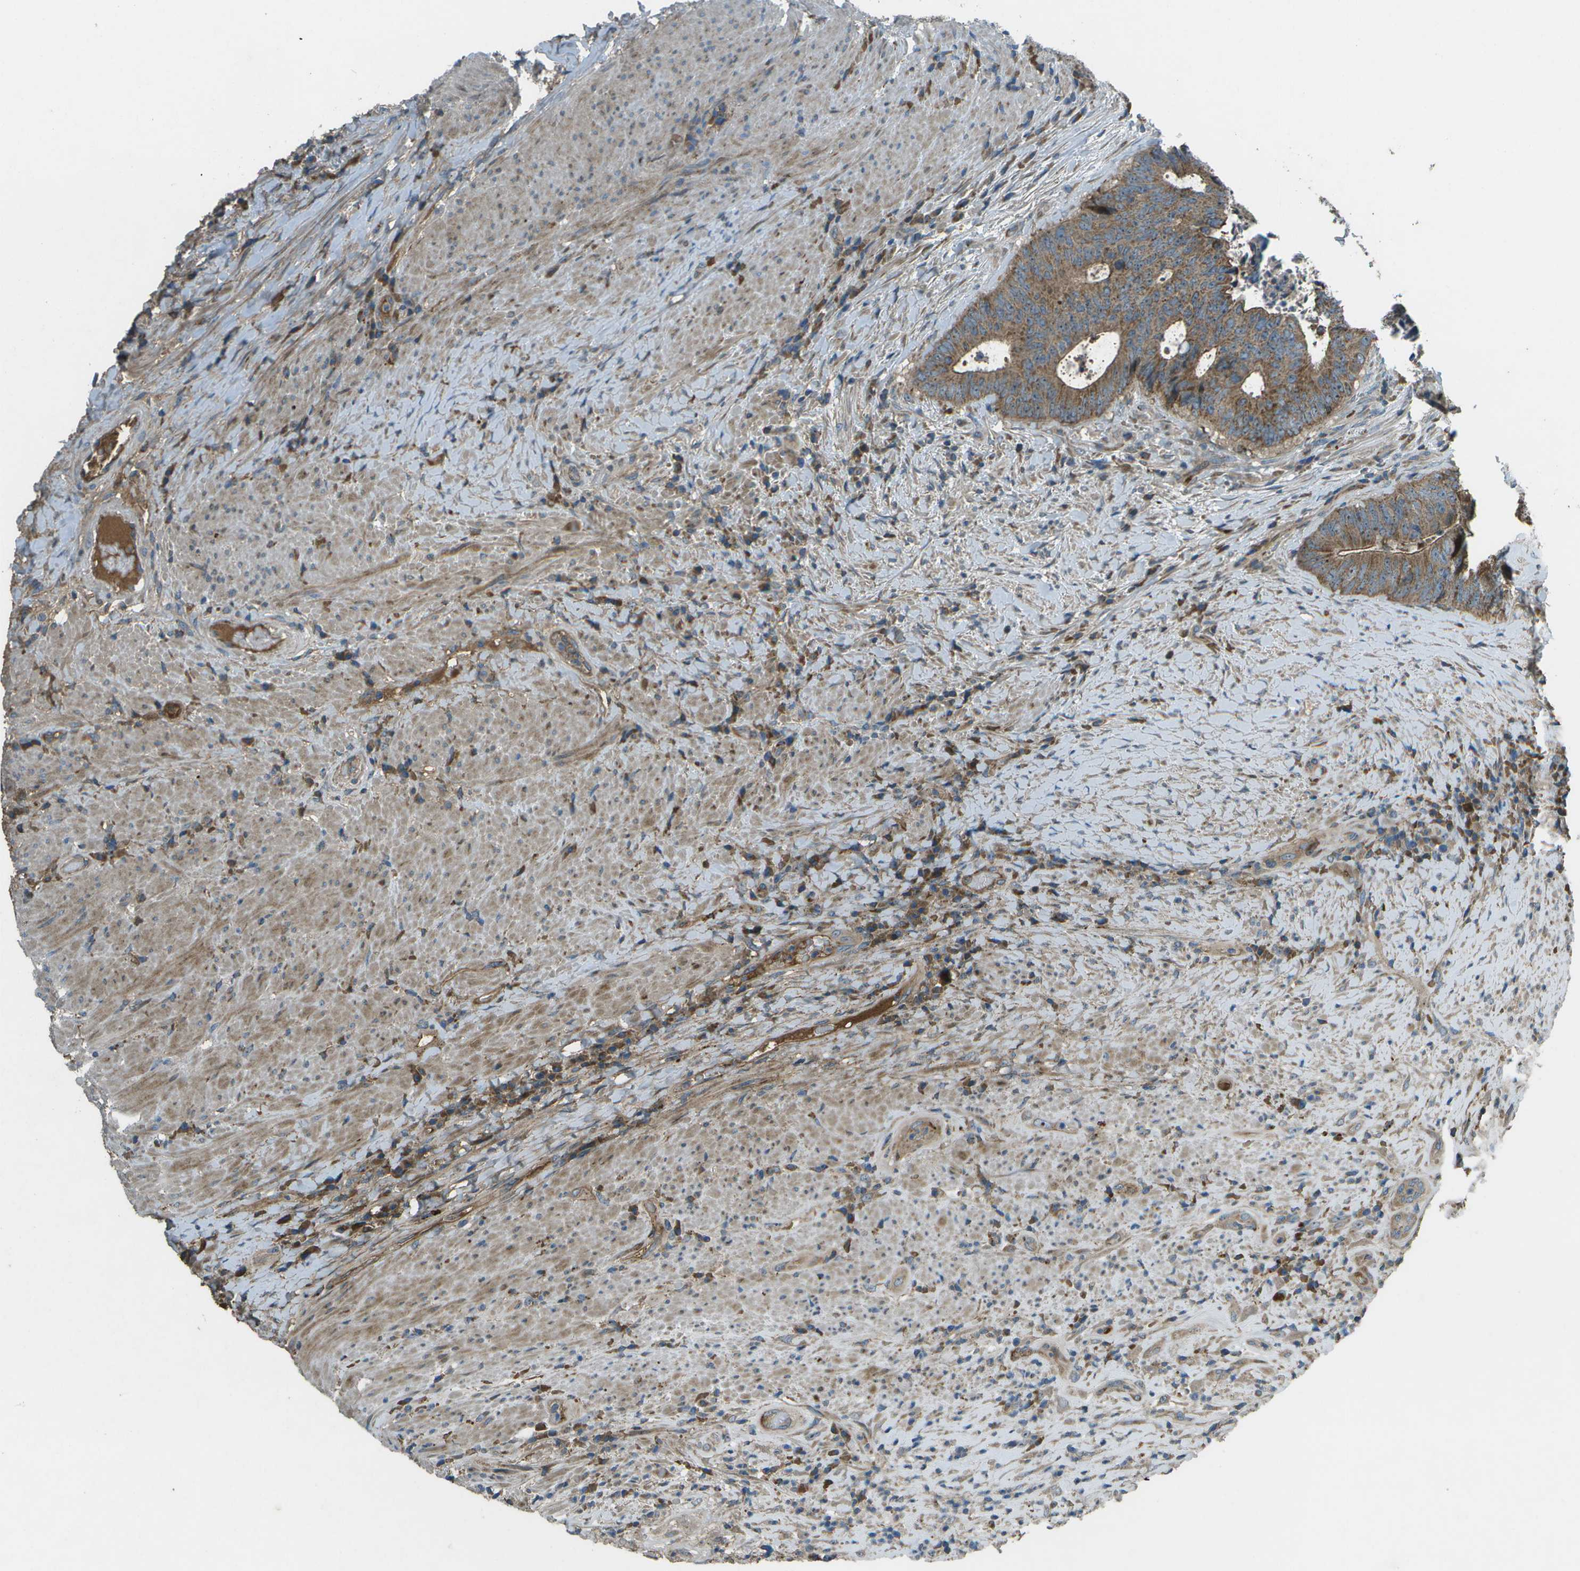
{"staining": {"intensity": "moderate", "quantity": ">75%", "location": "cytoplasmic/membranous"}, "tissue": "colorectal cancer", "cell_type": "Tumor cells", "image_type": "cancer", "snomed": [{"axis": "morphology", "description": "Adenocarcinoma, NOS"}, {"axis": "topography", "description": "Rectum"}], "caption": "The histopathology image displays immunohistochemical staining of colorectal cancer. There is moderate cytoplasmic/membranous positivity is appreciated in approximately >75% of tumor cells. (DAB (3,3'-diaminobenzidine) = brown stain, brightfield microscopy at high magnification).", "gene": "PXYLP1", "patient": {"sex": "male", "age": 72}}